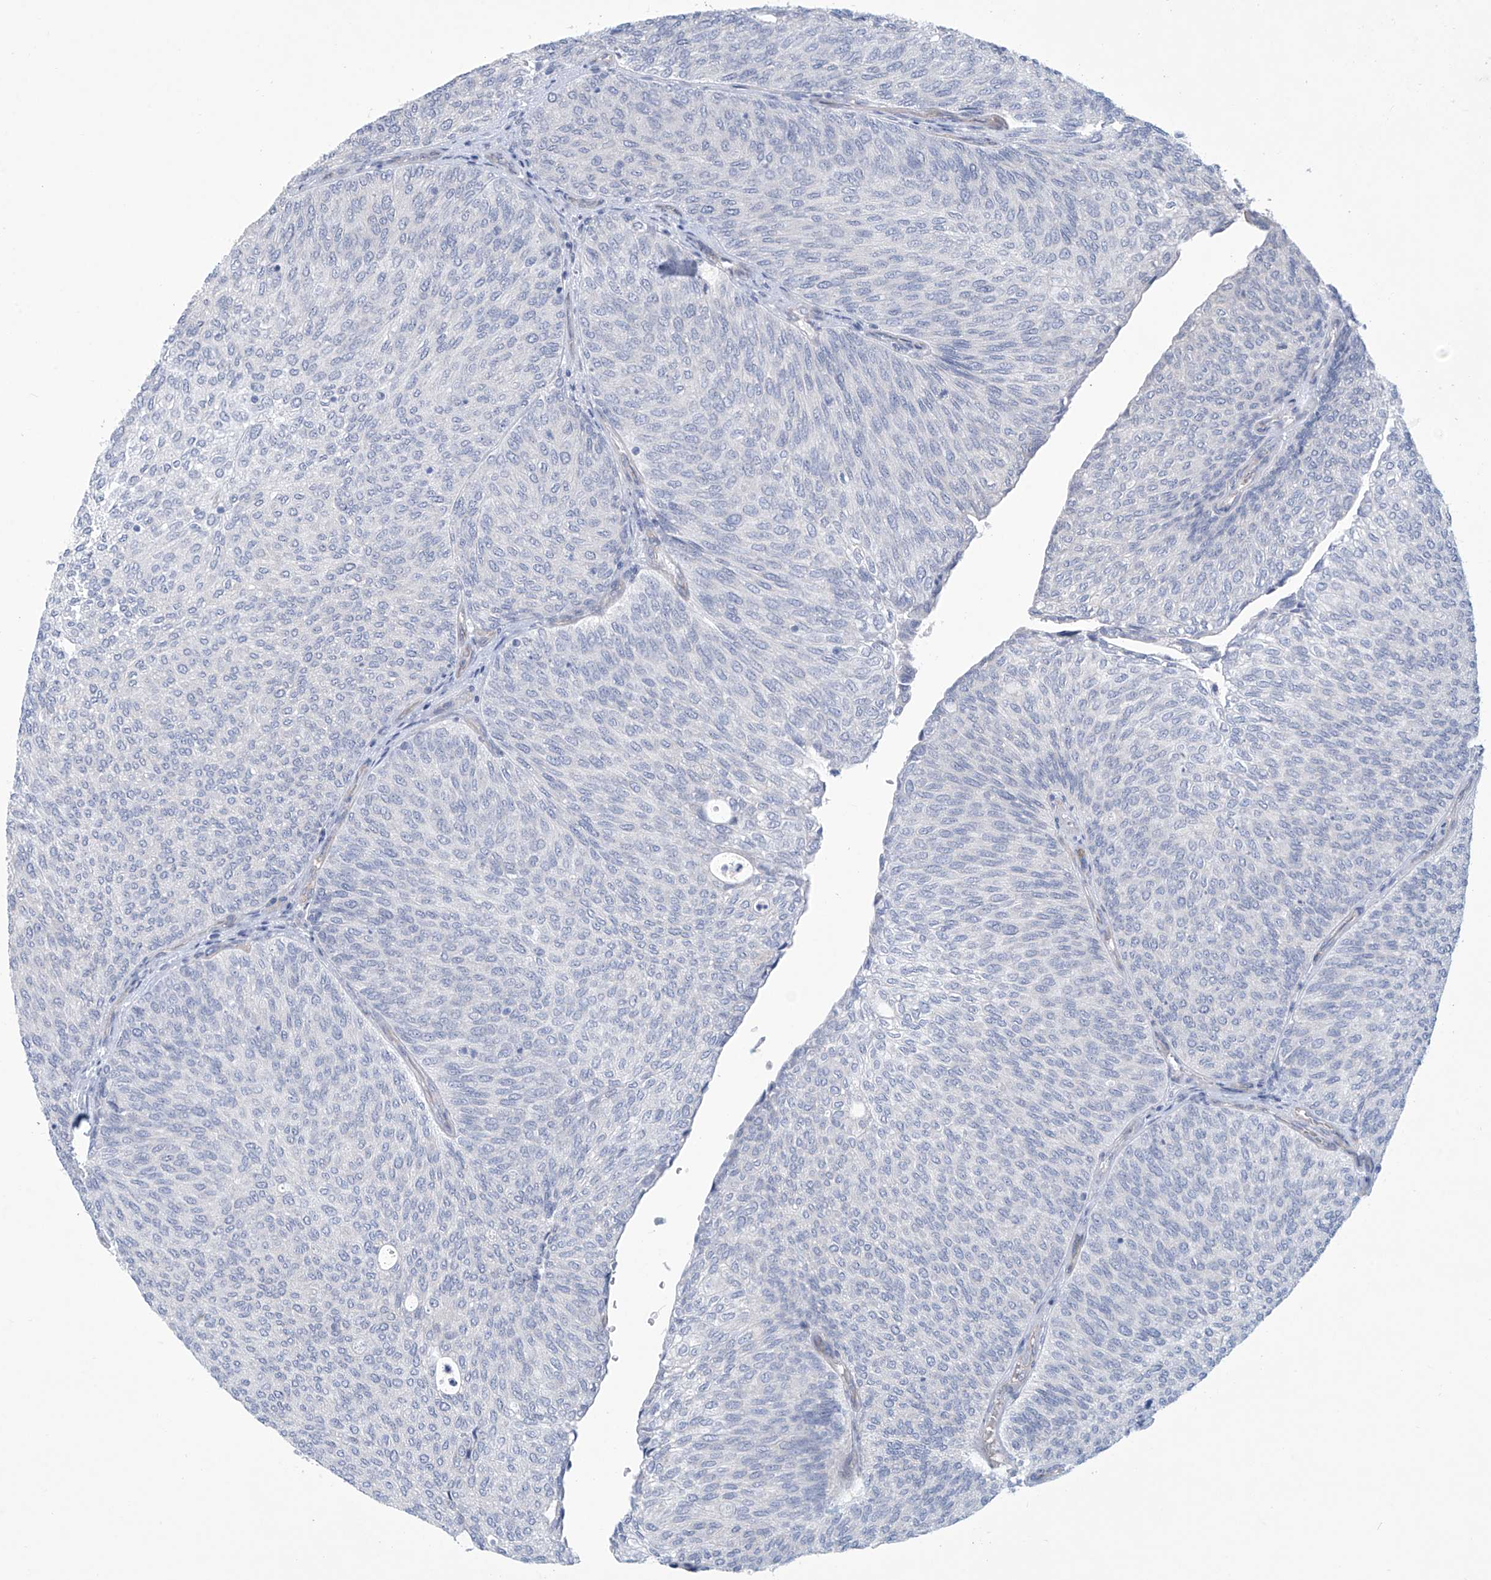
{"staining": {"intensity": "negative", "quantity": "none", "location": "none"}, "tissue": "urothelial cancer", "cell_type": "Tumor cells", "image_type": "cancer", "snomed": [{"axis": "morphology", "description": "Urothelial carcinoma, Low grade"}, {"axis": "topography", "description": "Urinary bladder"}], "caption": "IHC photomicrograph of neoplastic tissue: human urothelial carcinoma (low-grade) stained with DAB exhibits no significant protein staining in tumor cells.", "gene": "ABHD13", "patient": {"sex": "female", "age": 79}}